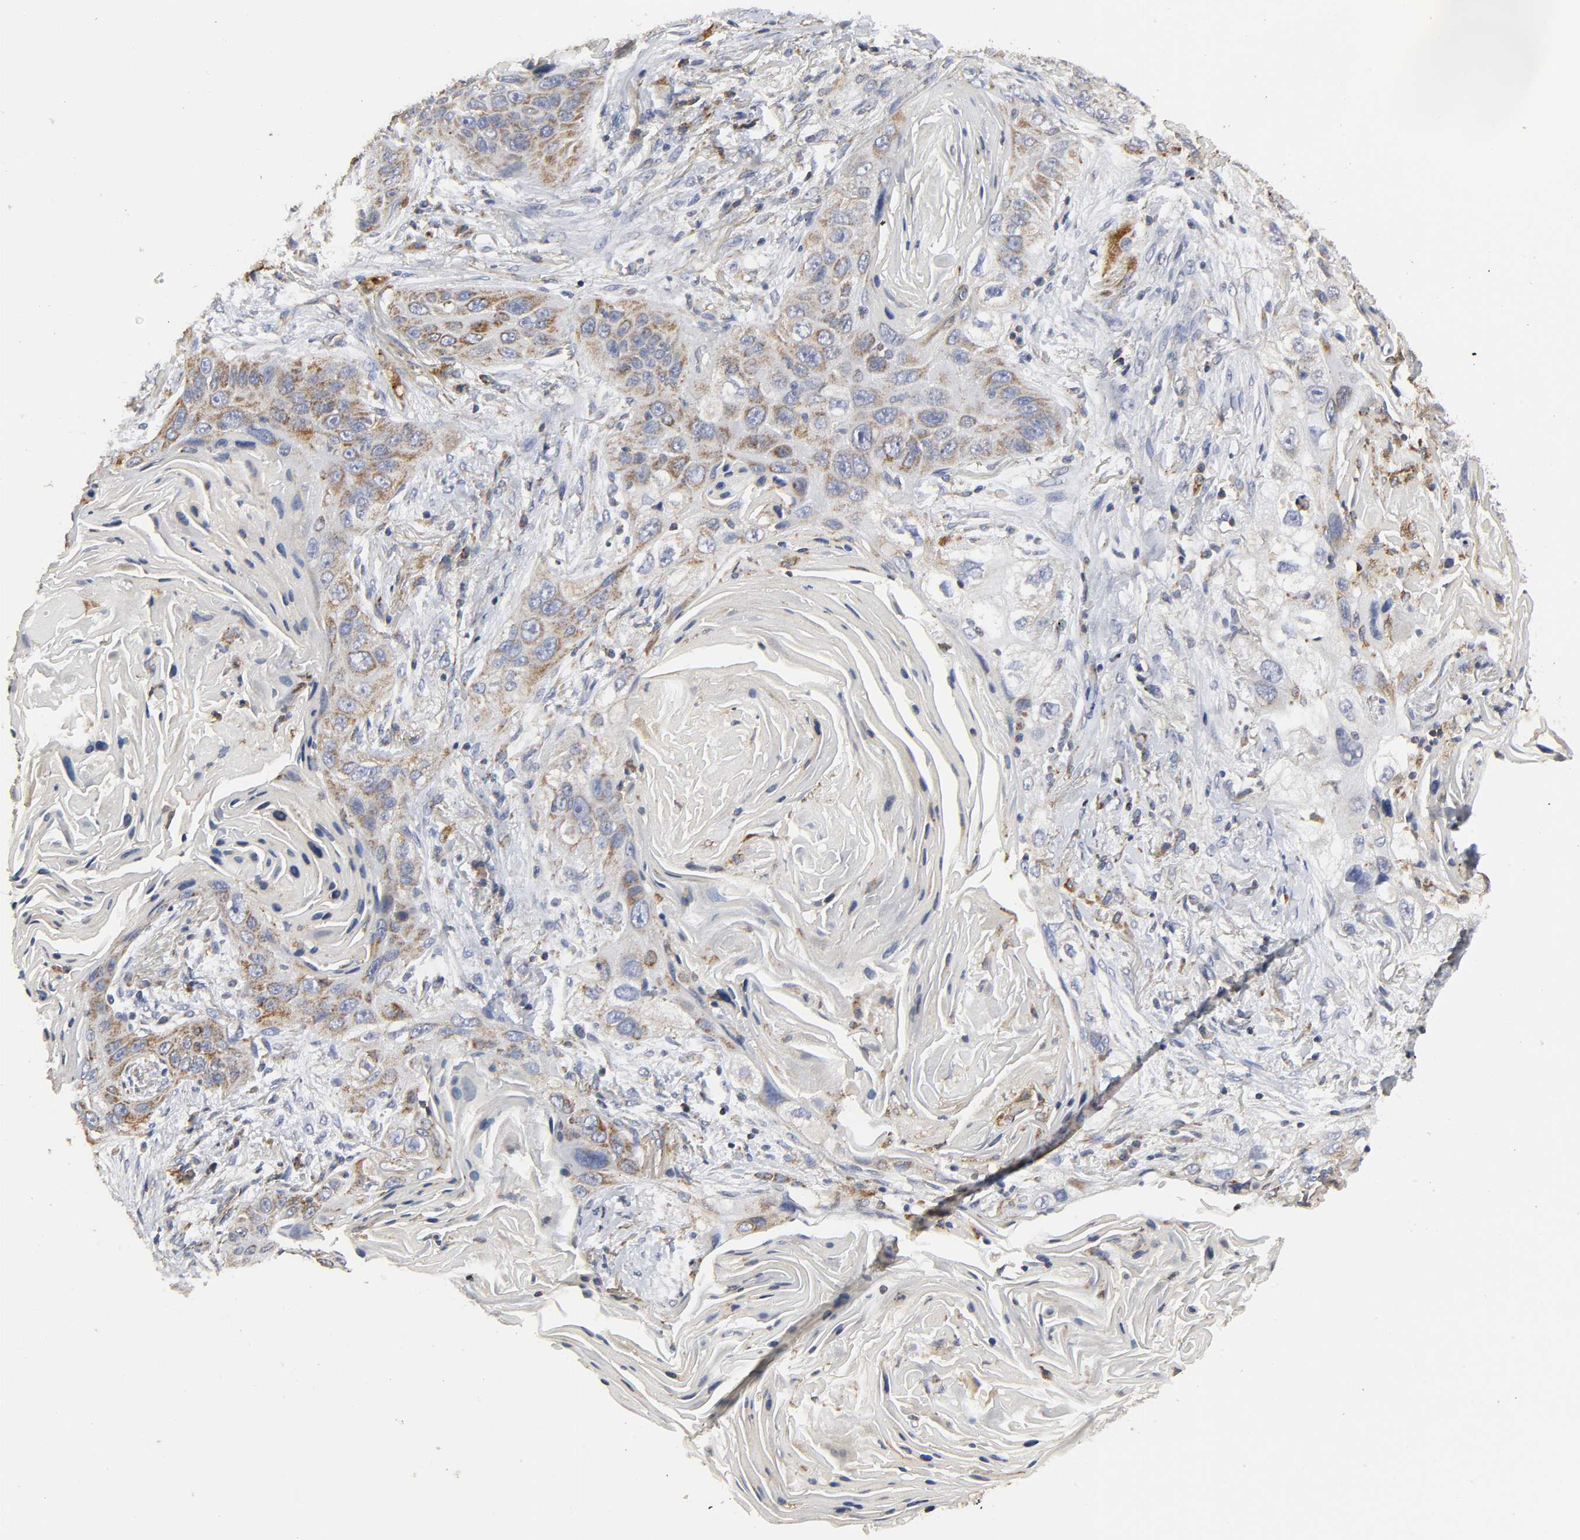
{"staining": {"intensity": "moderate", "quantity": ">75%", "location": "cytoplasmic/membranous"}, "tissue": "lung cancer", "cell_type": "Tumor cells", "image_type": "cancer", "snomed": [{"axis": "morphology", "description": "Squamous cell carcinoma, NOS"}, {"axis": "topography", "description": "Lung"}], "caption": "Immunohistochemical staining of human lung cancer reveals medium levels of moderate cytoplasmic/membranous protein staining in about >75% of tumor cells.", "gene": "COX6B1", "patient": {"sex": "female", "age": 67}}